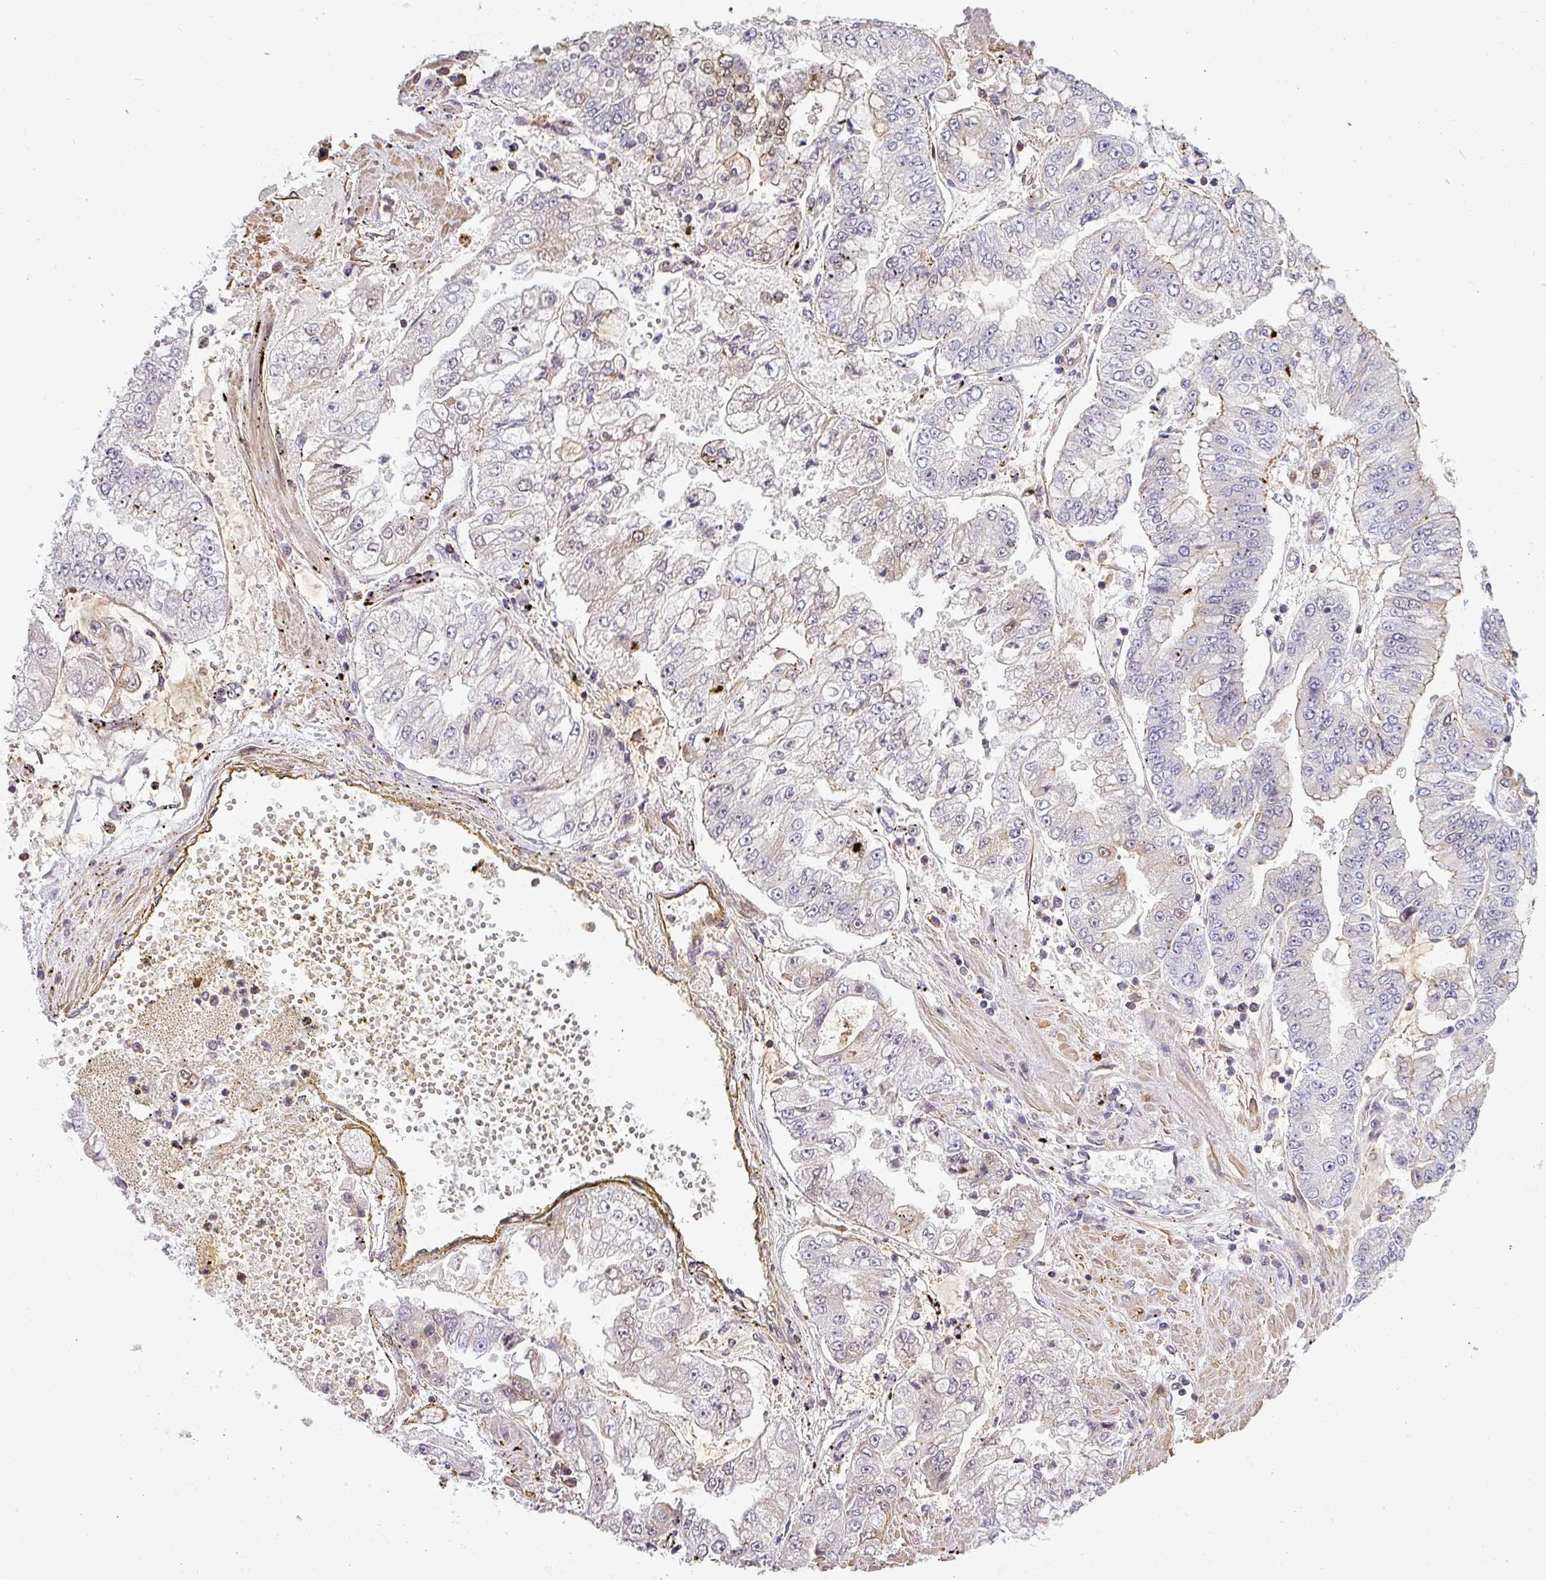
{"staining": {"intensity": "weak", "quantity": "<25%", "location": "cytoplasmic/membranous"}, "tissue": "stomach cancer", "cell_type": "Tumor cells", "image_type": "cancer", "snomed": [{"axis": "morphology", "description": "Adenocarcinoma, NOS"}, {"axis": "topography", "description": "Stomach"}], "caption": "The photomicrograph shows no staining of tumor cells in adenocarcinoma (stomach).", "gene": "ZNF835", "patient": {"sex": "male", "age": 76}}